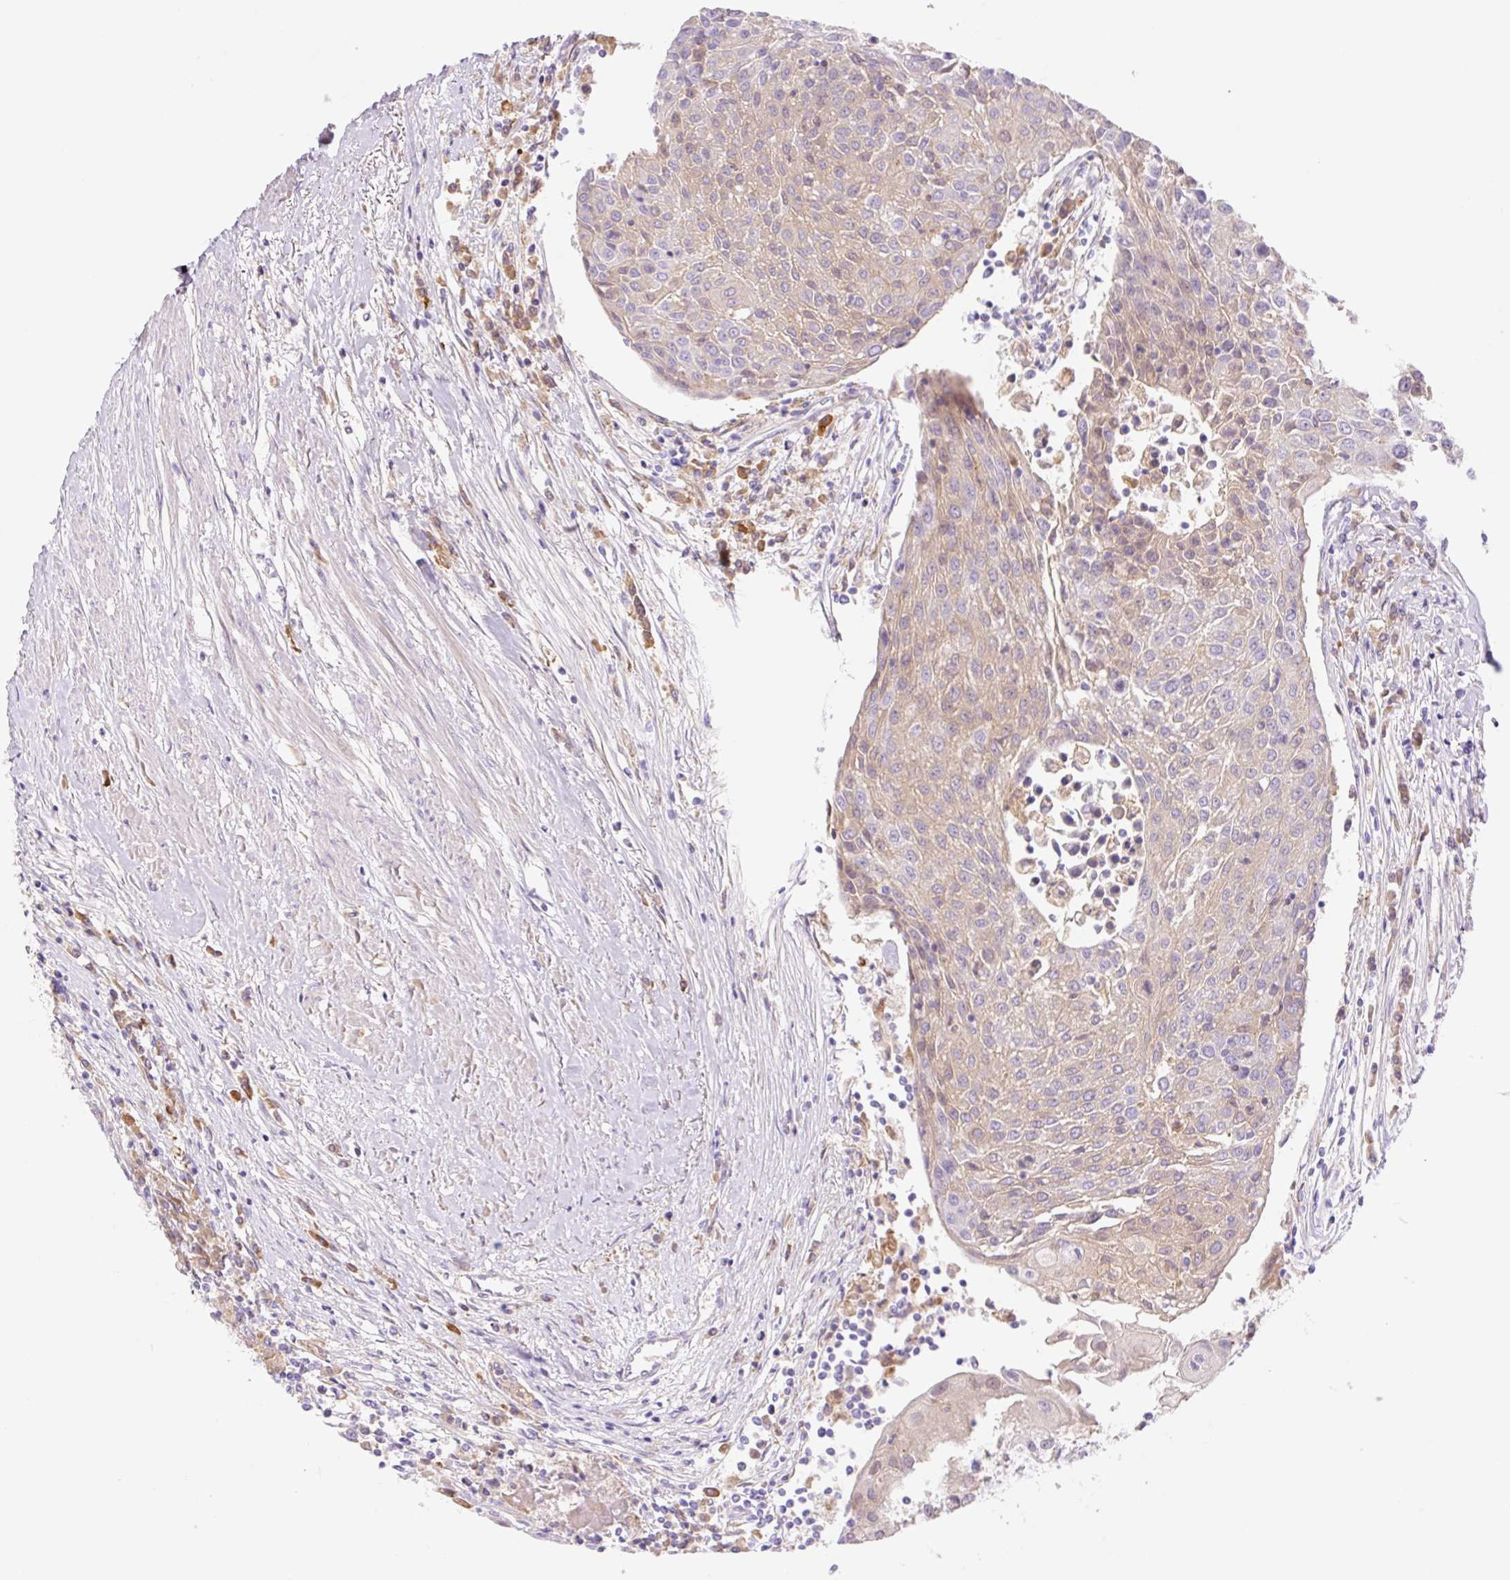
{"staining": {"intensity": "weak", "quantity": "25%-75%", "location": "cytoplasmic/membranous"}, "tissue": "urothelial cancer", "cell_type": "Tumor cells", "image_type": "cancer", "snomed": [{"axis": "morphology", "description": "Urothelial carcinoma, High grade"}, {"axis": "topography", "description": "Urinary bladder"}], "caption": "High-grade urothelial carcinoma tissue demonstrates weak cytoplasmic/membranous expression in about 25%-75% of tumor cells Immunohistochemistry (ihc) stains the protein in brown and the nuclei are stained blue.", "gene": "DENND5A", "patient": {"sex": "female", "age": 85}}